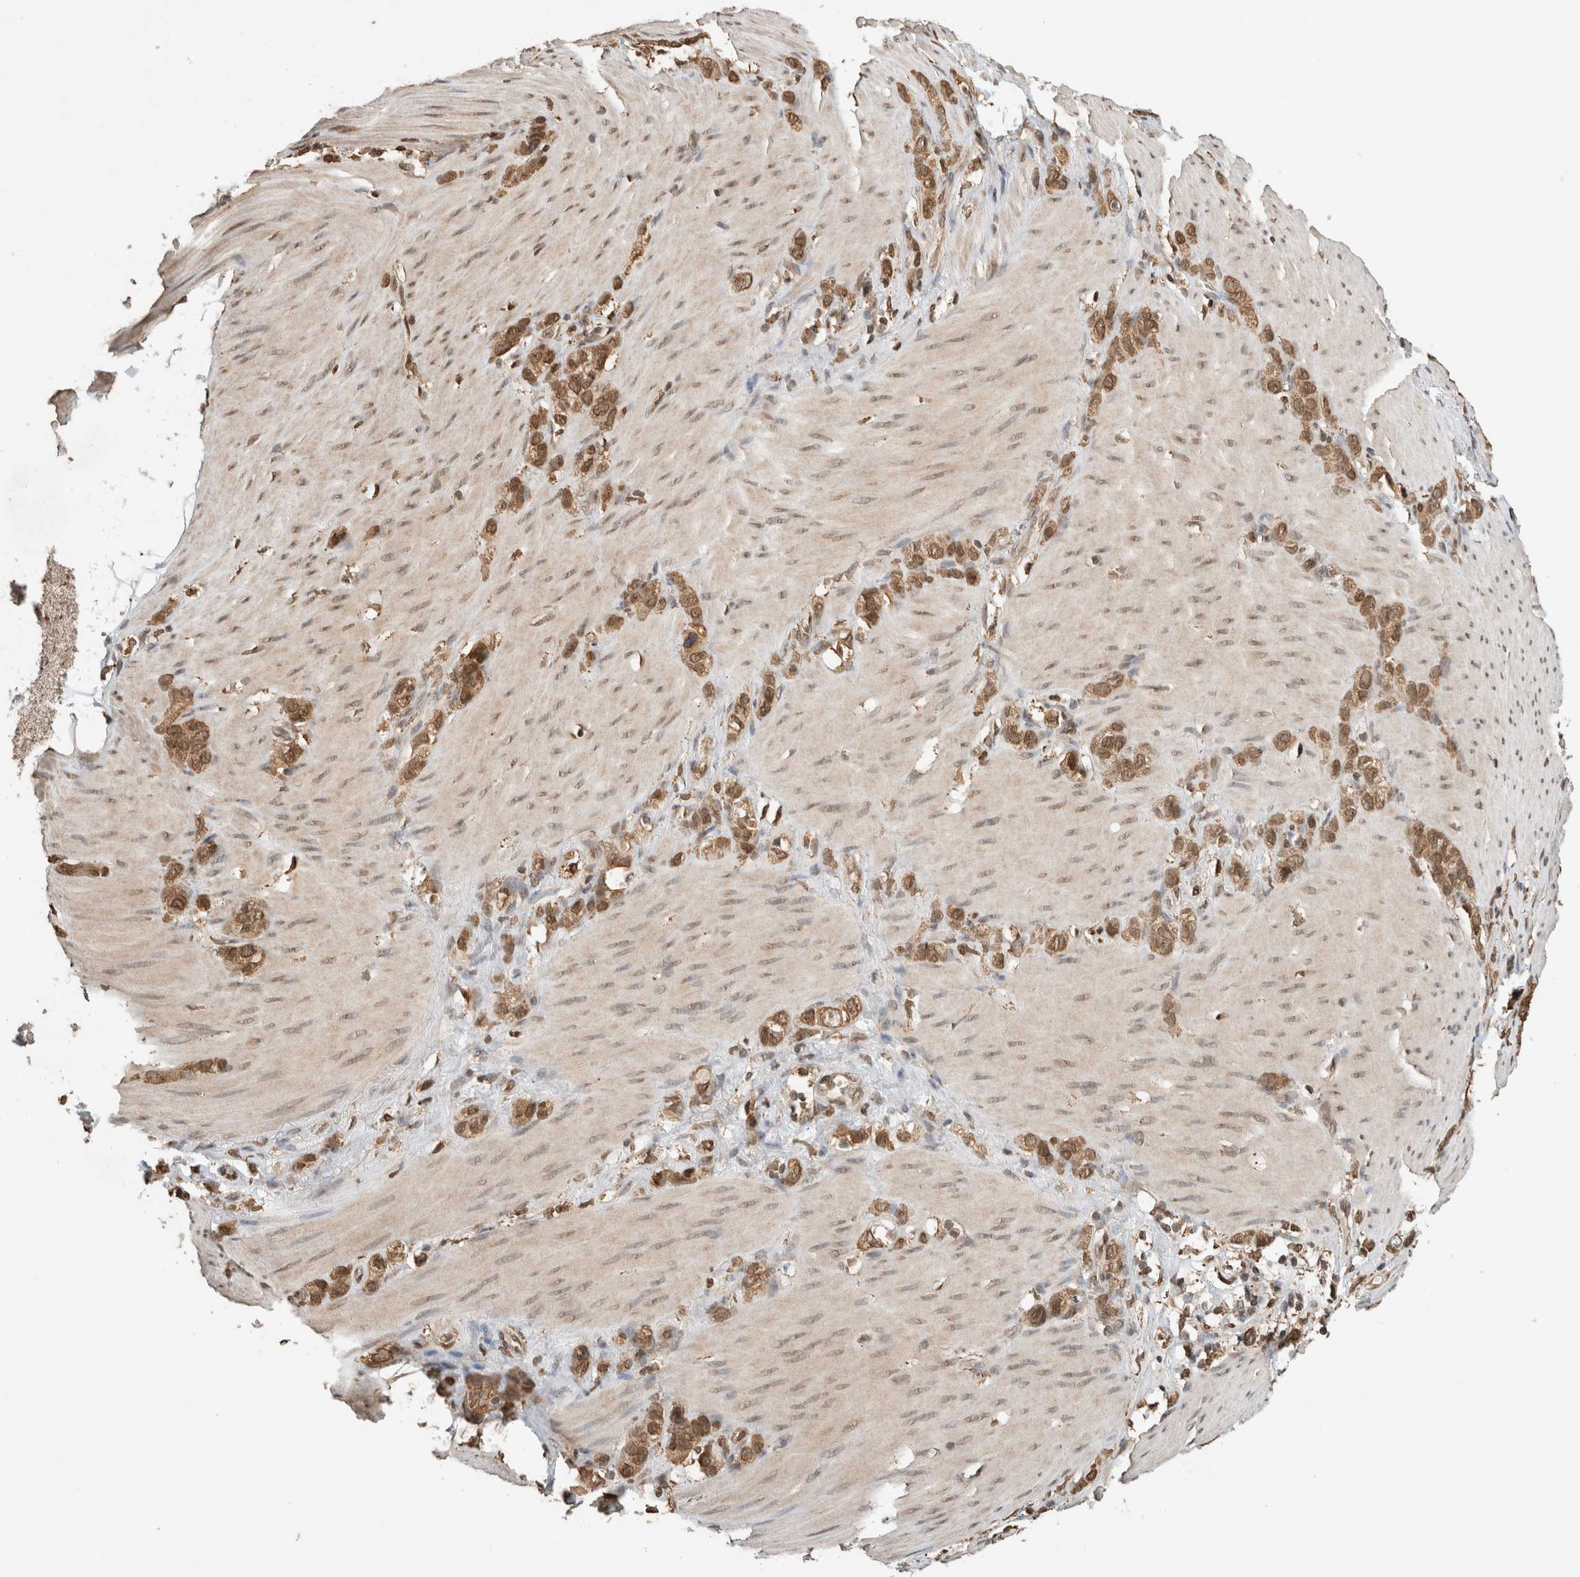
{"staining": {"intensity": "moderate", "quantity": ">75%", "location": "cytoplasmic/membranous,nuclear"}, "tissue": "stomach cancer", "cell_type": "Tumor cells", "image_type": "cancer", "snomed": [{"axis": "morphology", "description": "Normal tissue, NOS"}, {"axis": "morphology", "description": "Adenocarcinoma, NOS"}, {"axis": "morphology", "description": "Adenocarcinoma, High grade"}, {"axis": "topography", "description": "Stomach, upper"}, {"axis": "topography", "description": "Stomach"}], "caption": "Protein expression analysis of stomach cancer reveals moderate cytoplasmic/membranous and nuclear staining in approximately >75% of tumor cells.", "gene": "C1orf21", "patient": {"sex": "female", "age": 65}}